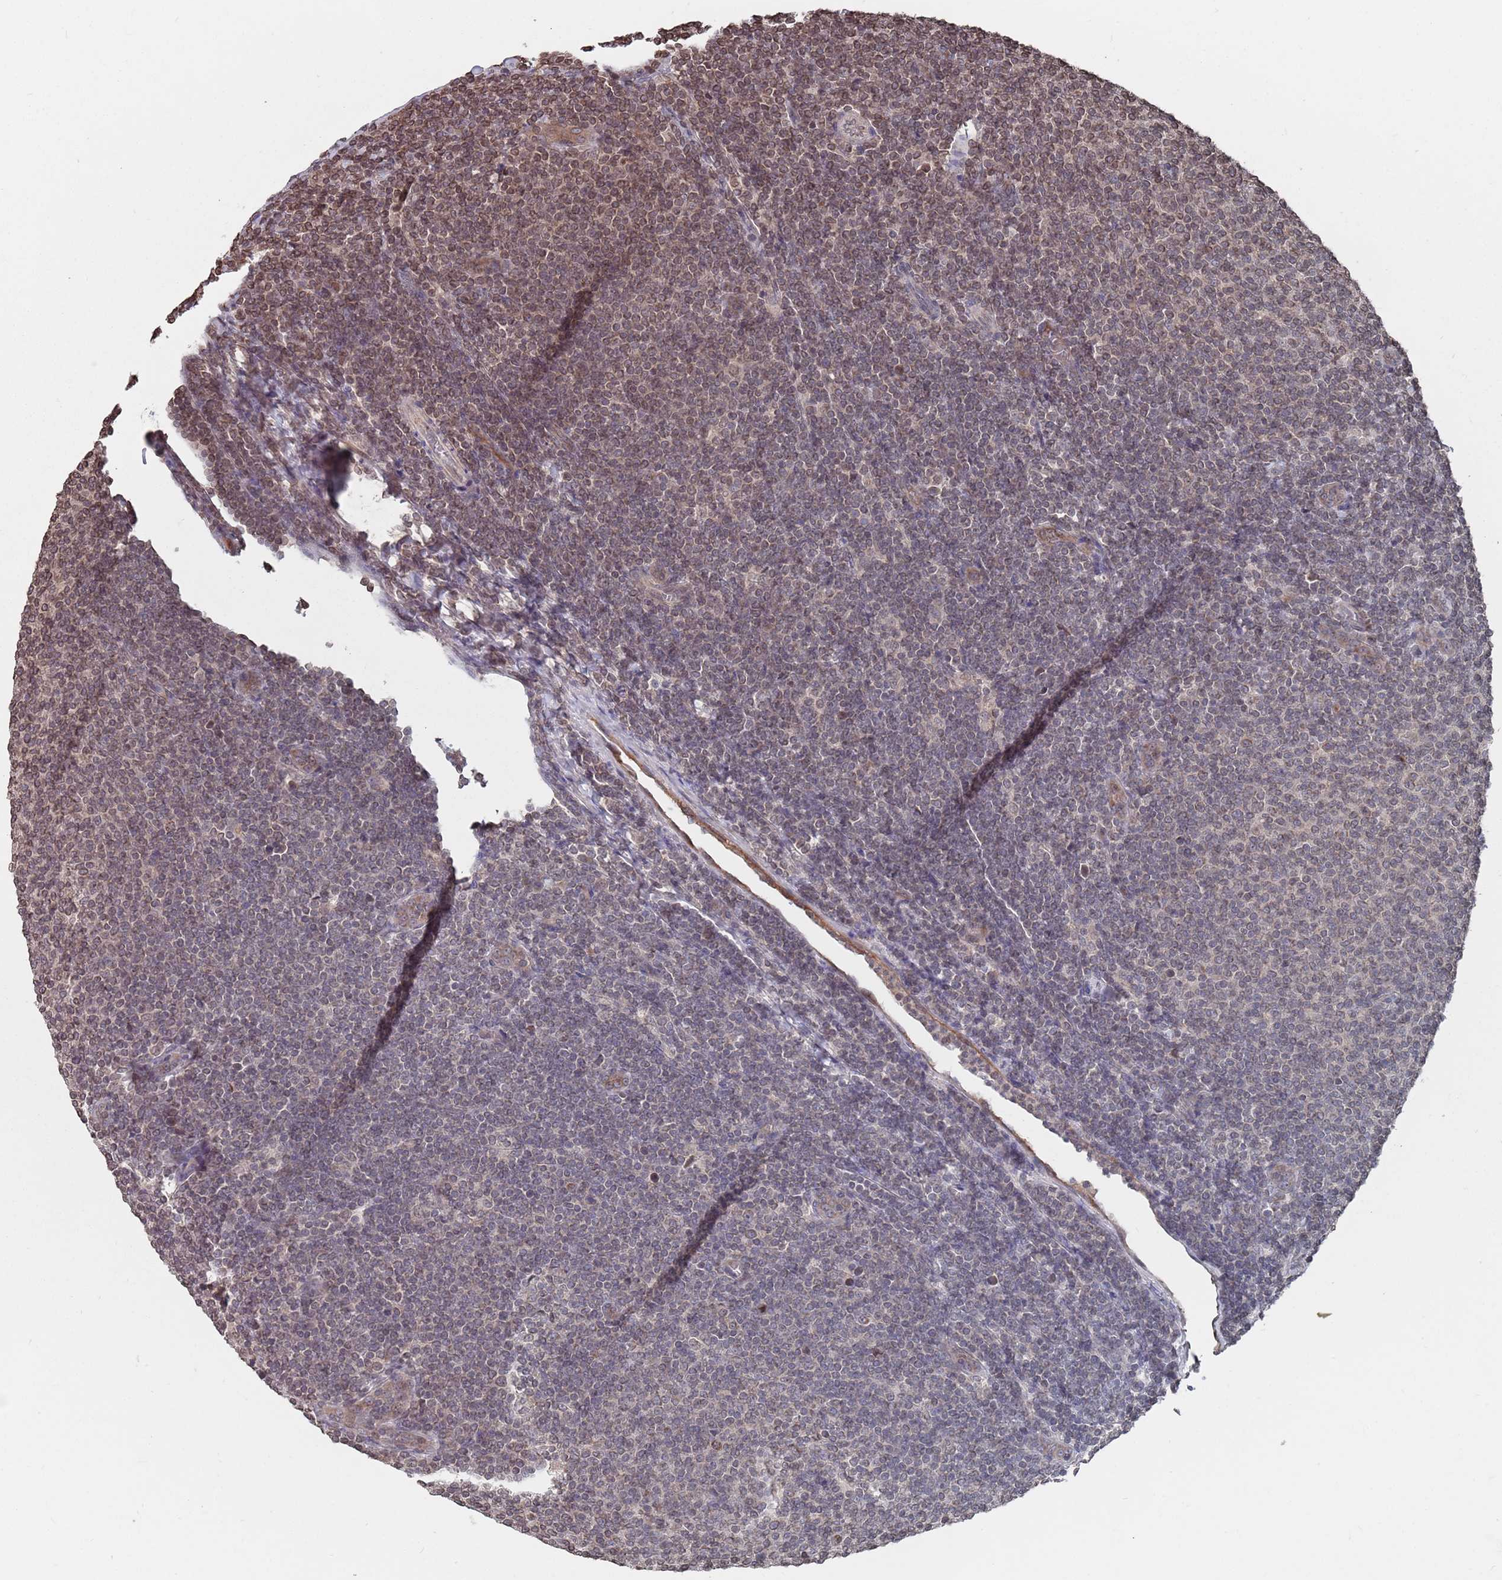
{"staining": {"intensity": "moderate", "quantity": "<25%", "location": "nuclear"}, "tissue": "lymphoma", "cell_type": "Tumor cells", "image_type": "cancer", "snomed": [{"axis": "morphology", "description": "Malignant lymphoma, non-Hodgkin's type, Low grade"}, {"axis": "topography", "description": "Lymph node"}], "caption": "Low-grade malignant lymphoma, non-Hodgkin's type was stained to show a protein in brown. There is low levels of moderate nuclear expression in approximately <25% of tumor cells.", "gene": "SDHAF3", "patient": {"sex": "male", "age": 66}}